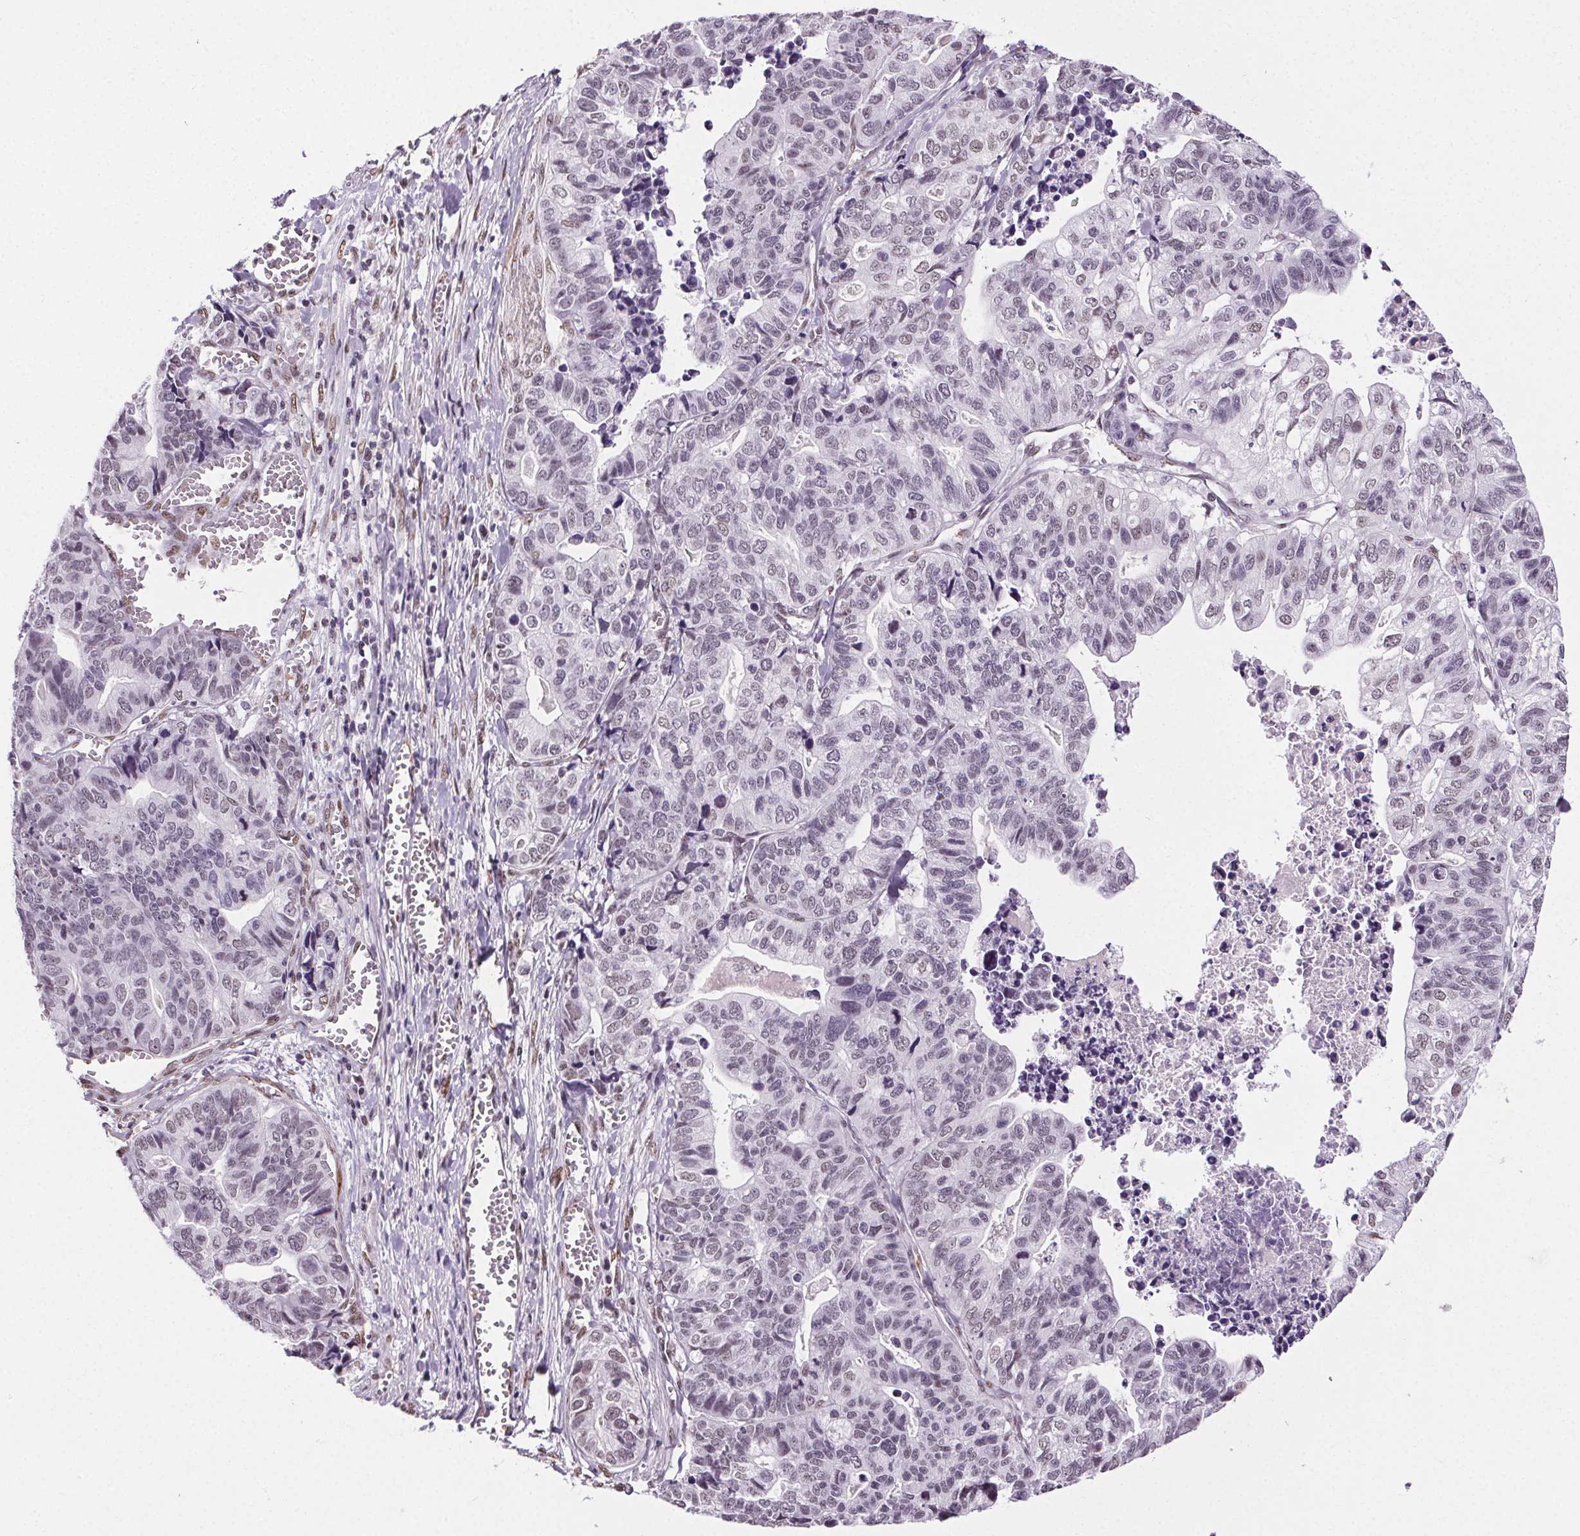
{"staining": {"intensity": "negative", "quantity": "none", "location": "none"}, "tissue": "stomach cancer", "cell_type": "Tumor cells", "image_type": "cancer", "snomed": [{"axis": "morphology", "description": "Adenocarcinoma, NOS"}, {"axis": "topography", "description": "Stomach, upper"}], "caption": "The IHC micrograph has no significant positivity in tumor cells of stomach adenocarcinoma tissue.", "gene": "GP6", "patient": {"sex": "female", "age": 67}}